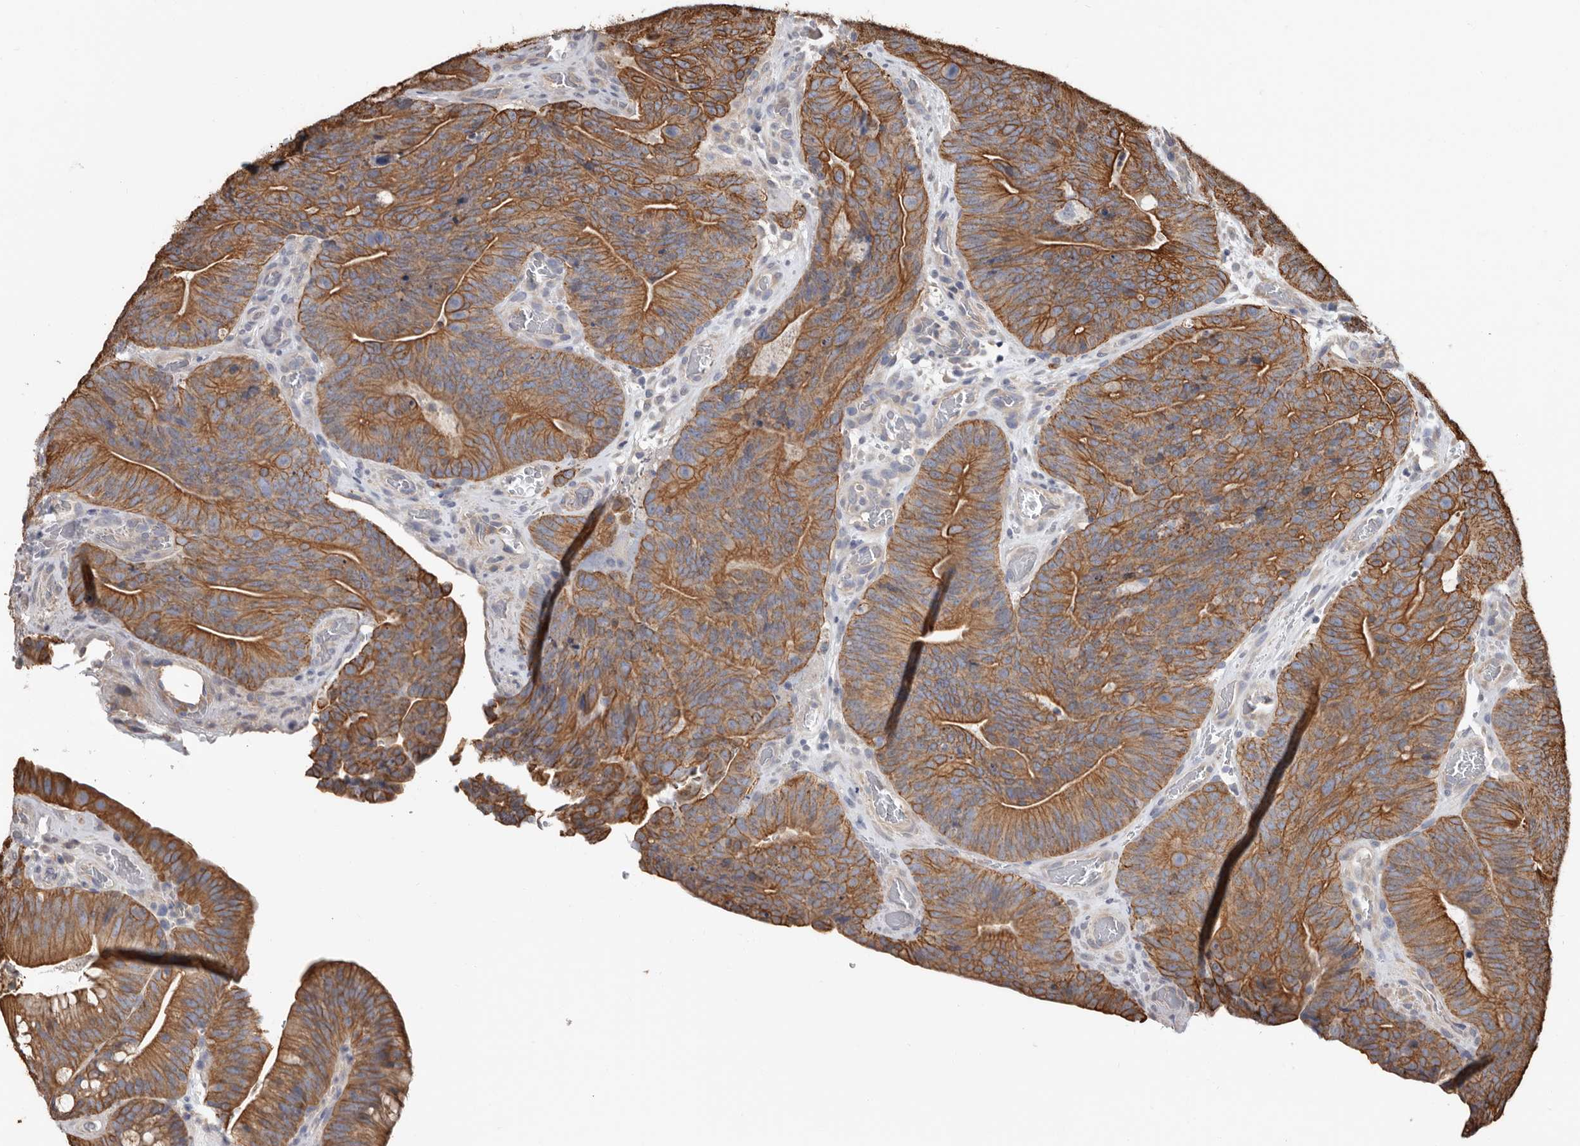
{"staining": {"intensity": "moderate", "quantity": ">75%", "location": "cytoplasmic/membranous"}, "tissue": "colorectal cancer", "cell_type": "Tumor cells", "image_type": "cancer", "snomed": [{"axis": "morphology", "description": "Normal tissue, NOS"}, {"axis": "topography", "description": "Colon"}], "caption": "Colorectal cancer tissue displays moderate cytoplasmic/membranous expression in approximately >75% of tumor cells, visualized by immunohistochemistry. (DAB IHC, brown staining for protein, blue staining for nuclei).", "gene": "MRPL18", "patient": {"sex": "female", "age": 82}}